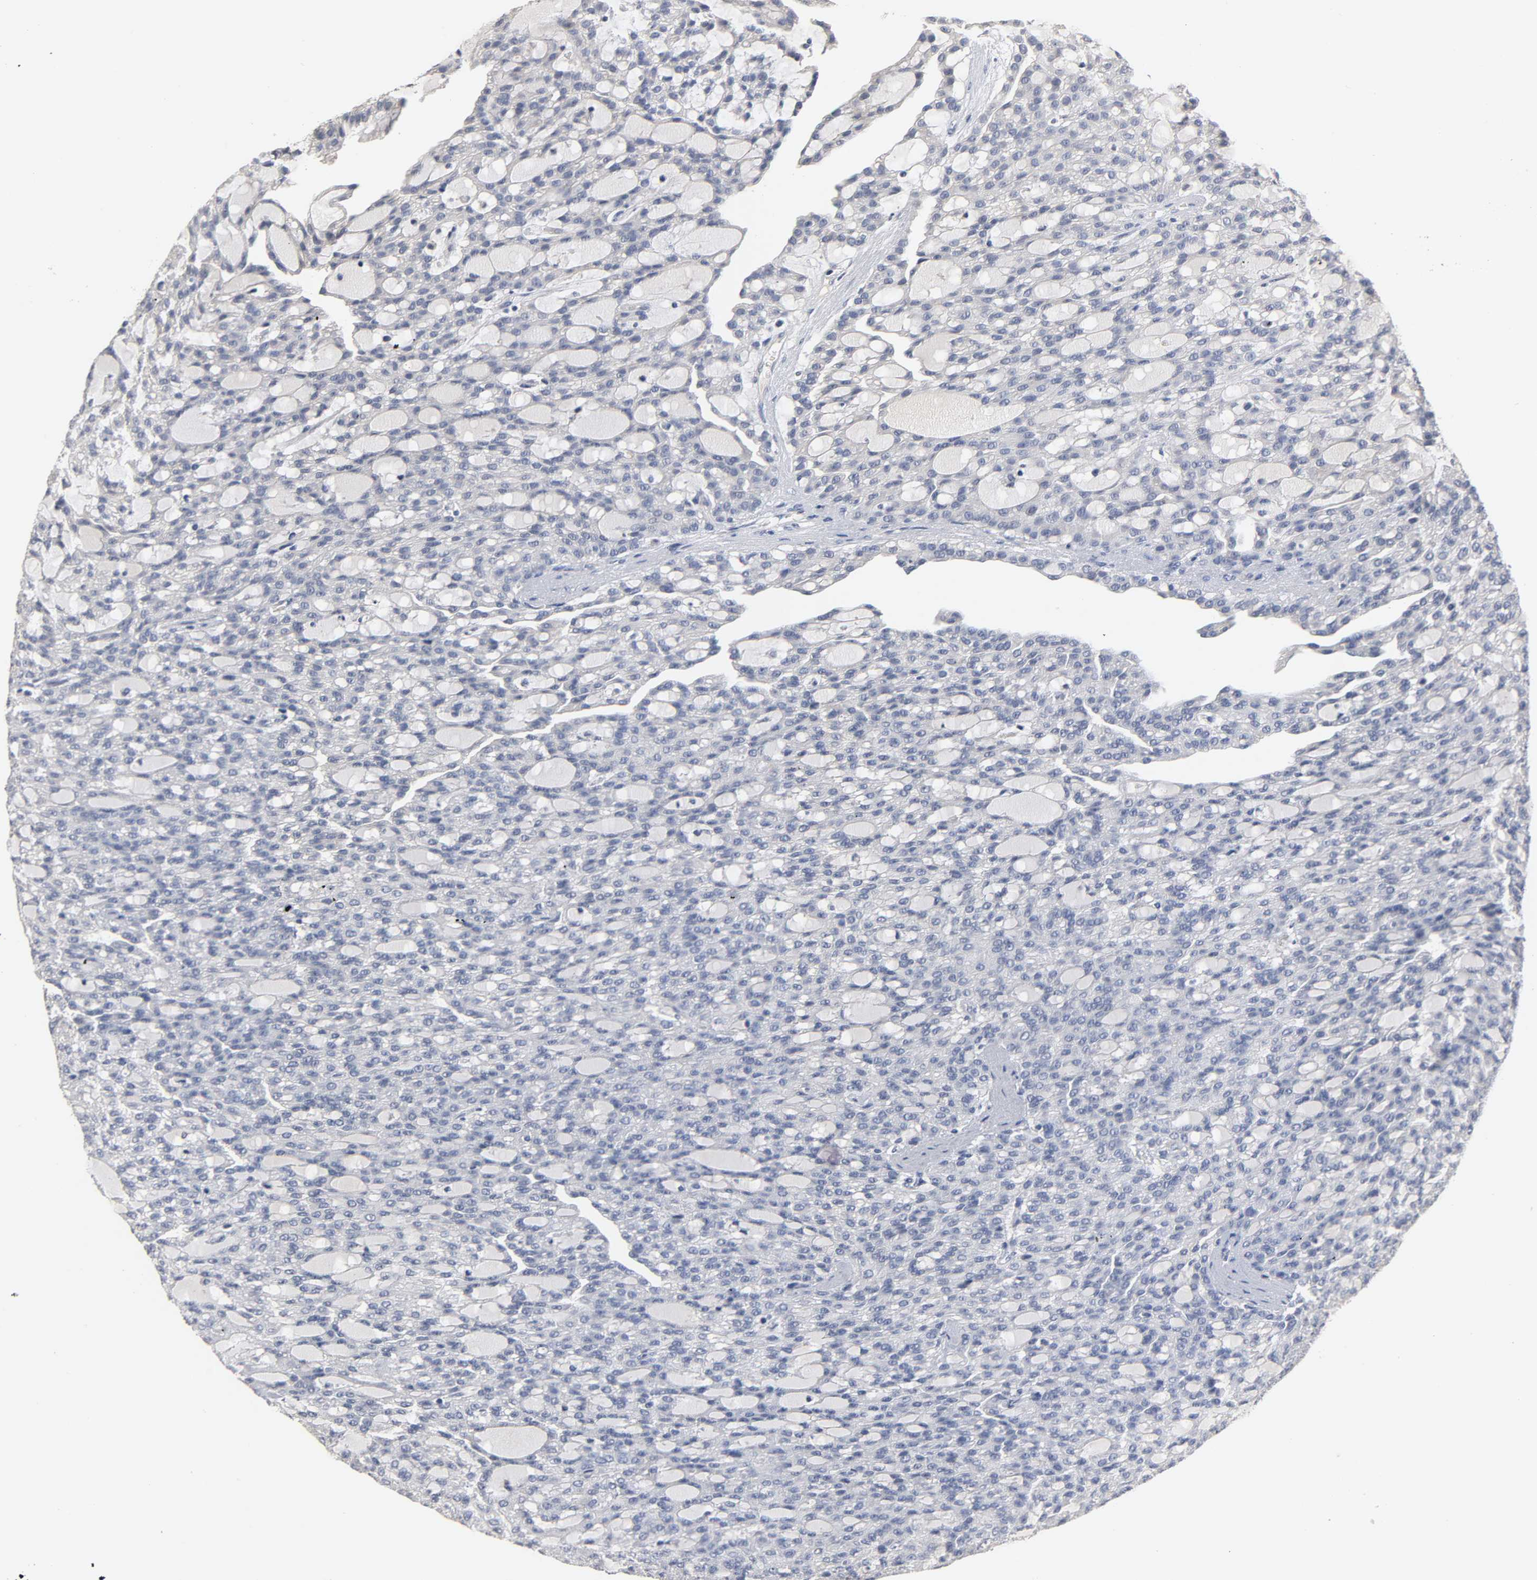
{"staining": {"intensity": "negative", "quantity": "none", "location": "none"}, "tissue": "renal cancer", "cell_type": "Tumor cells", "image_type": "cancer", "snomed": [{"axis": "morphology", "description": "Adenocarcinoma, NOS"}, {"axis": "topography", "description": "Kidney"}], "caption": "Immunohistochemistry (IHC) of renal cancer shows no expression in tumor cells.", "gene": "OVOL1", "patient": {"sex": "male", "age": 63}}